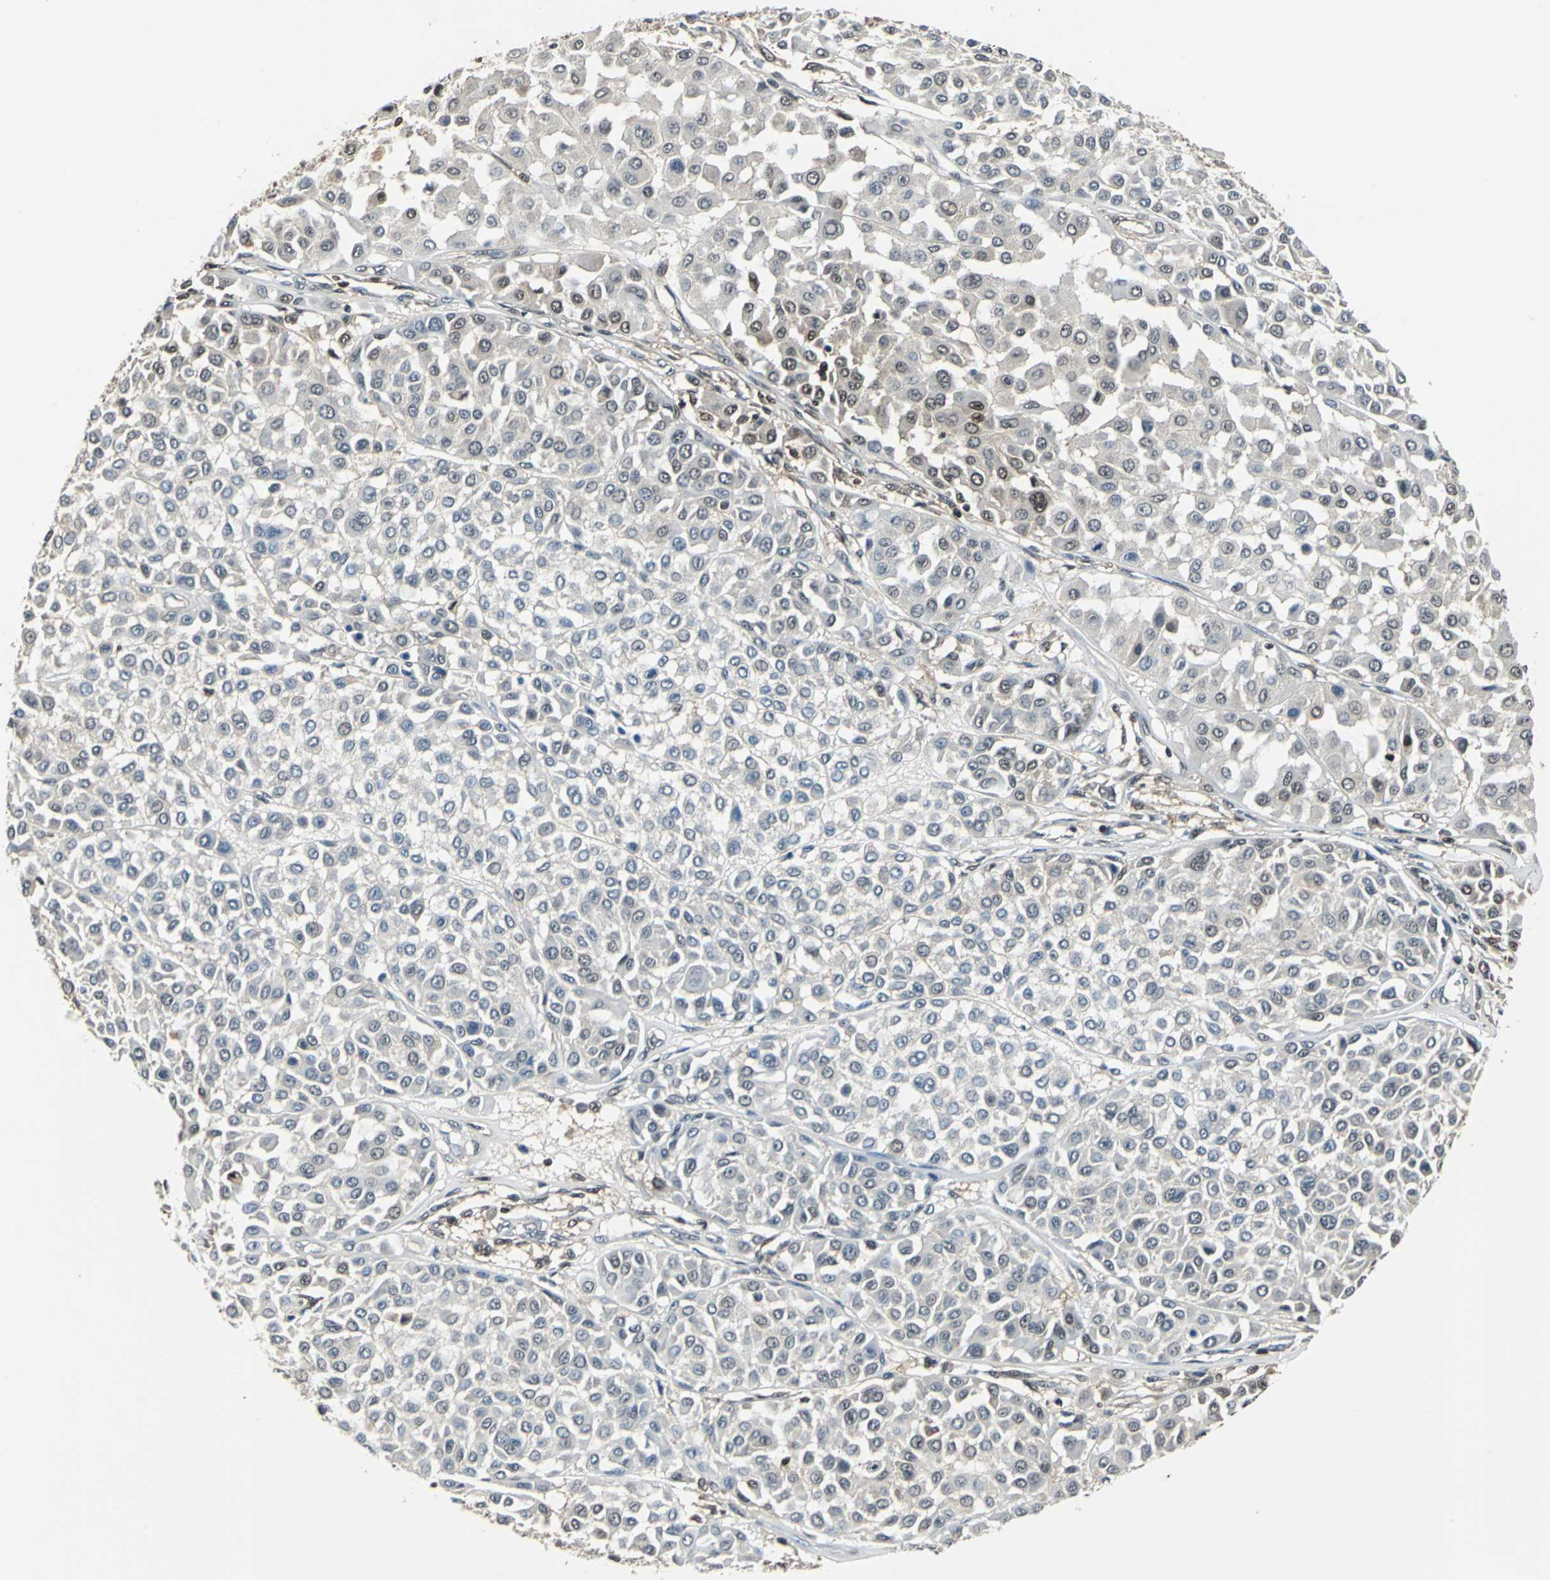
{"staining": {"intensity": "negative", "quantity": "none", "location": "none"}, "tissue": "melanoma", "cell_type": "Tumor cells", "image_type": "cancer", "snomed": [{"axis": "morphology", "description": "Malignant melanoma, Metastatic site"}, {"axis": "topography", "description": "Soft tissue"}], "caption": "There is no significant staining in tumor cells of malignant melanoma (metastatic site).", "gene": "PSME1", "patient": {"sex": "male", "age": 41}}